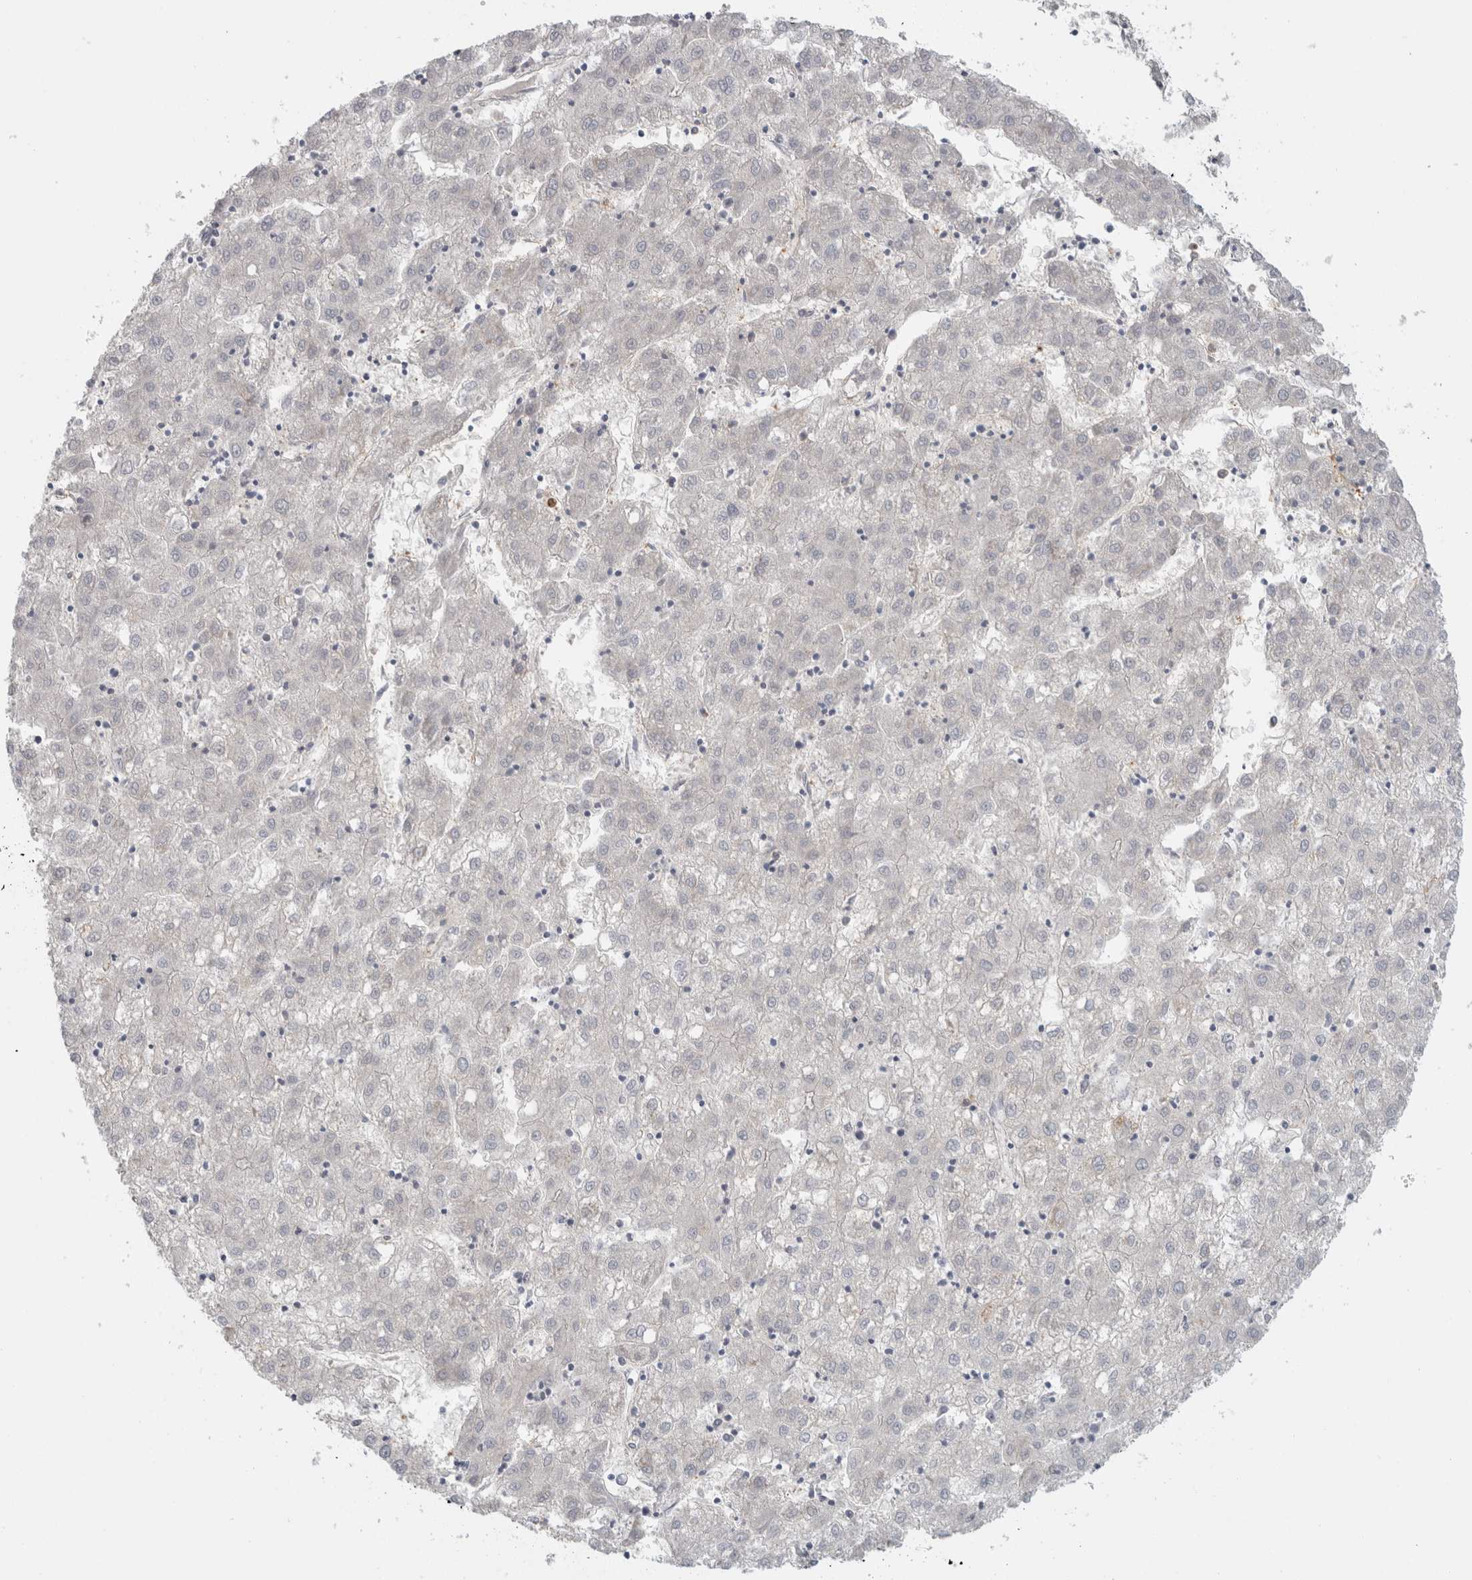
{"staining": {"intensity": "negative", "quantity": "none", "location": "none"}, "tissue": "liver cancer", "cell_type": "Tumor cells", "image_type": "cancer", "snomed": [{"axis": "morphology", "description": "Carcinoma, Hepatocellular, NOS"}, {"axis": "topography", "description": "Liver"}], "caption": "Protein analysis of liver cancer exhibits no significant staining in tumor cells.", "gene": "CD55", "patient": {"sex": "male", "age": 72}}